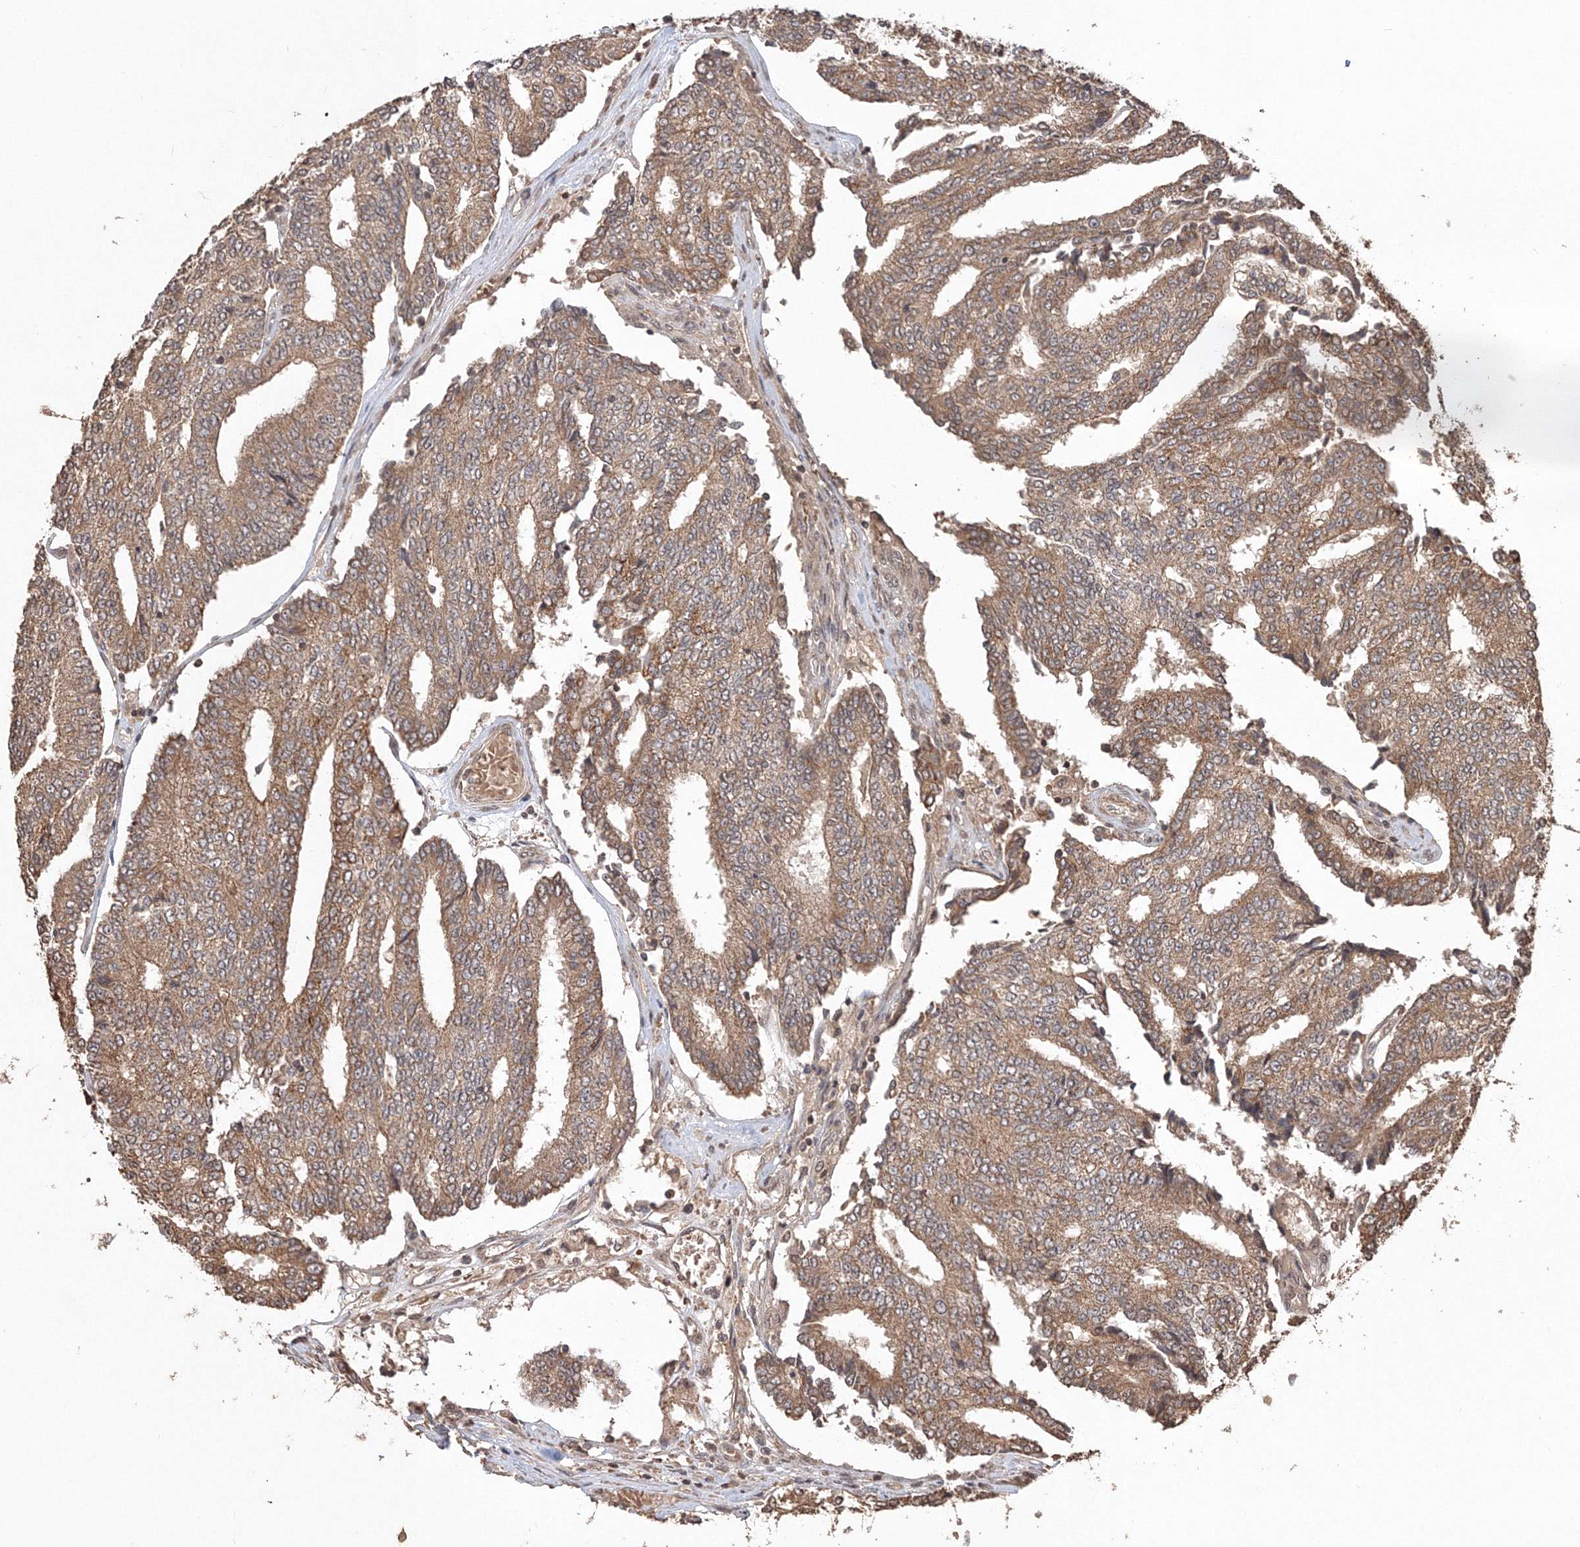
{"staining": {"intensity": "moderate", "quantity": ">75%", "location": "cytoplasmic/membranous"}, "tissue": "prostate cancer", "cell_type": "Tumor cells", "image_type": "cancer", "snomed": [{"axis": "morphology", "description": "Normal tissue, NOS"}, {"axis": "morphology", "description": "Adenocarcinoma, High grade"}, {"axis": "topography", "description": "Prostate"}, {"axis": "topography", "description": "Seminal veicle"}], "caption": "High-power microscopy captured an immunohistochemistry histopathology image of adenocarcinoma (high-grade) (prostate), revealing moderate cytoplasmic/membranous expression in about >75% of tumor cells.", "gene": "CCDC122", "patient": {"sex": "male", "age": 55}}